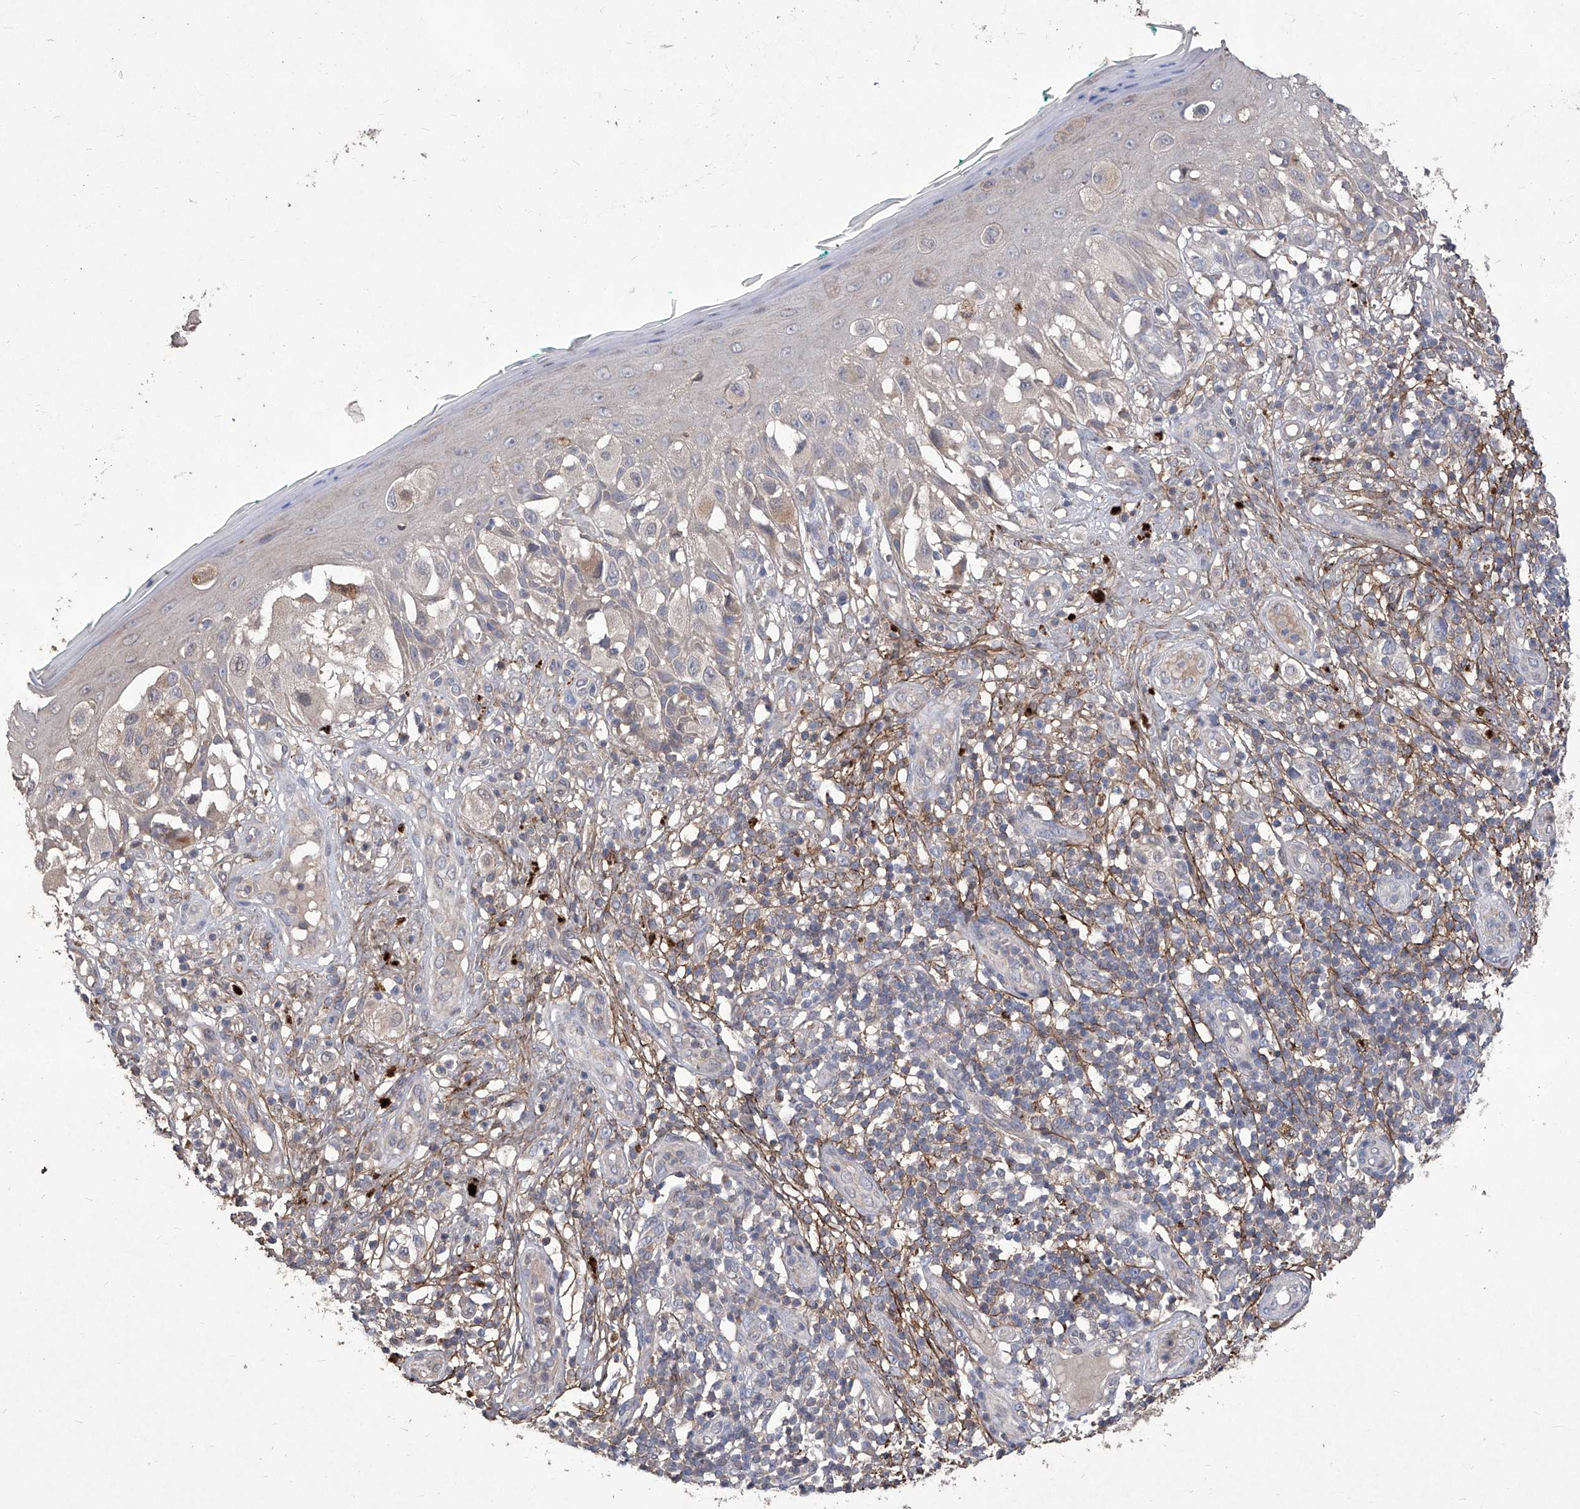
{"staining": {"intensity": "negative", "quantity": "none", "location": "none"}, "tissue": "melanoma", "cell_type": "Tumor cells", "image_type": "cancer", "snomed": [{"axis": "morphology", "description": "Malignant melanoma, NOS"}, {"axis": "topography", "description": "Skin"}], "caption": "Immunohistochemistry (IHC) of human melanoma shows no staining in tumor cells. Nuclei are stained in blue.", "gene": "TXNIP", "patient": {"sex": "female", "age": 81}}